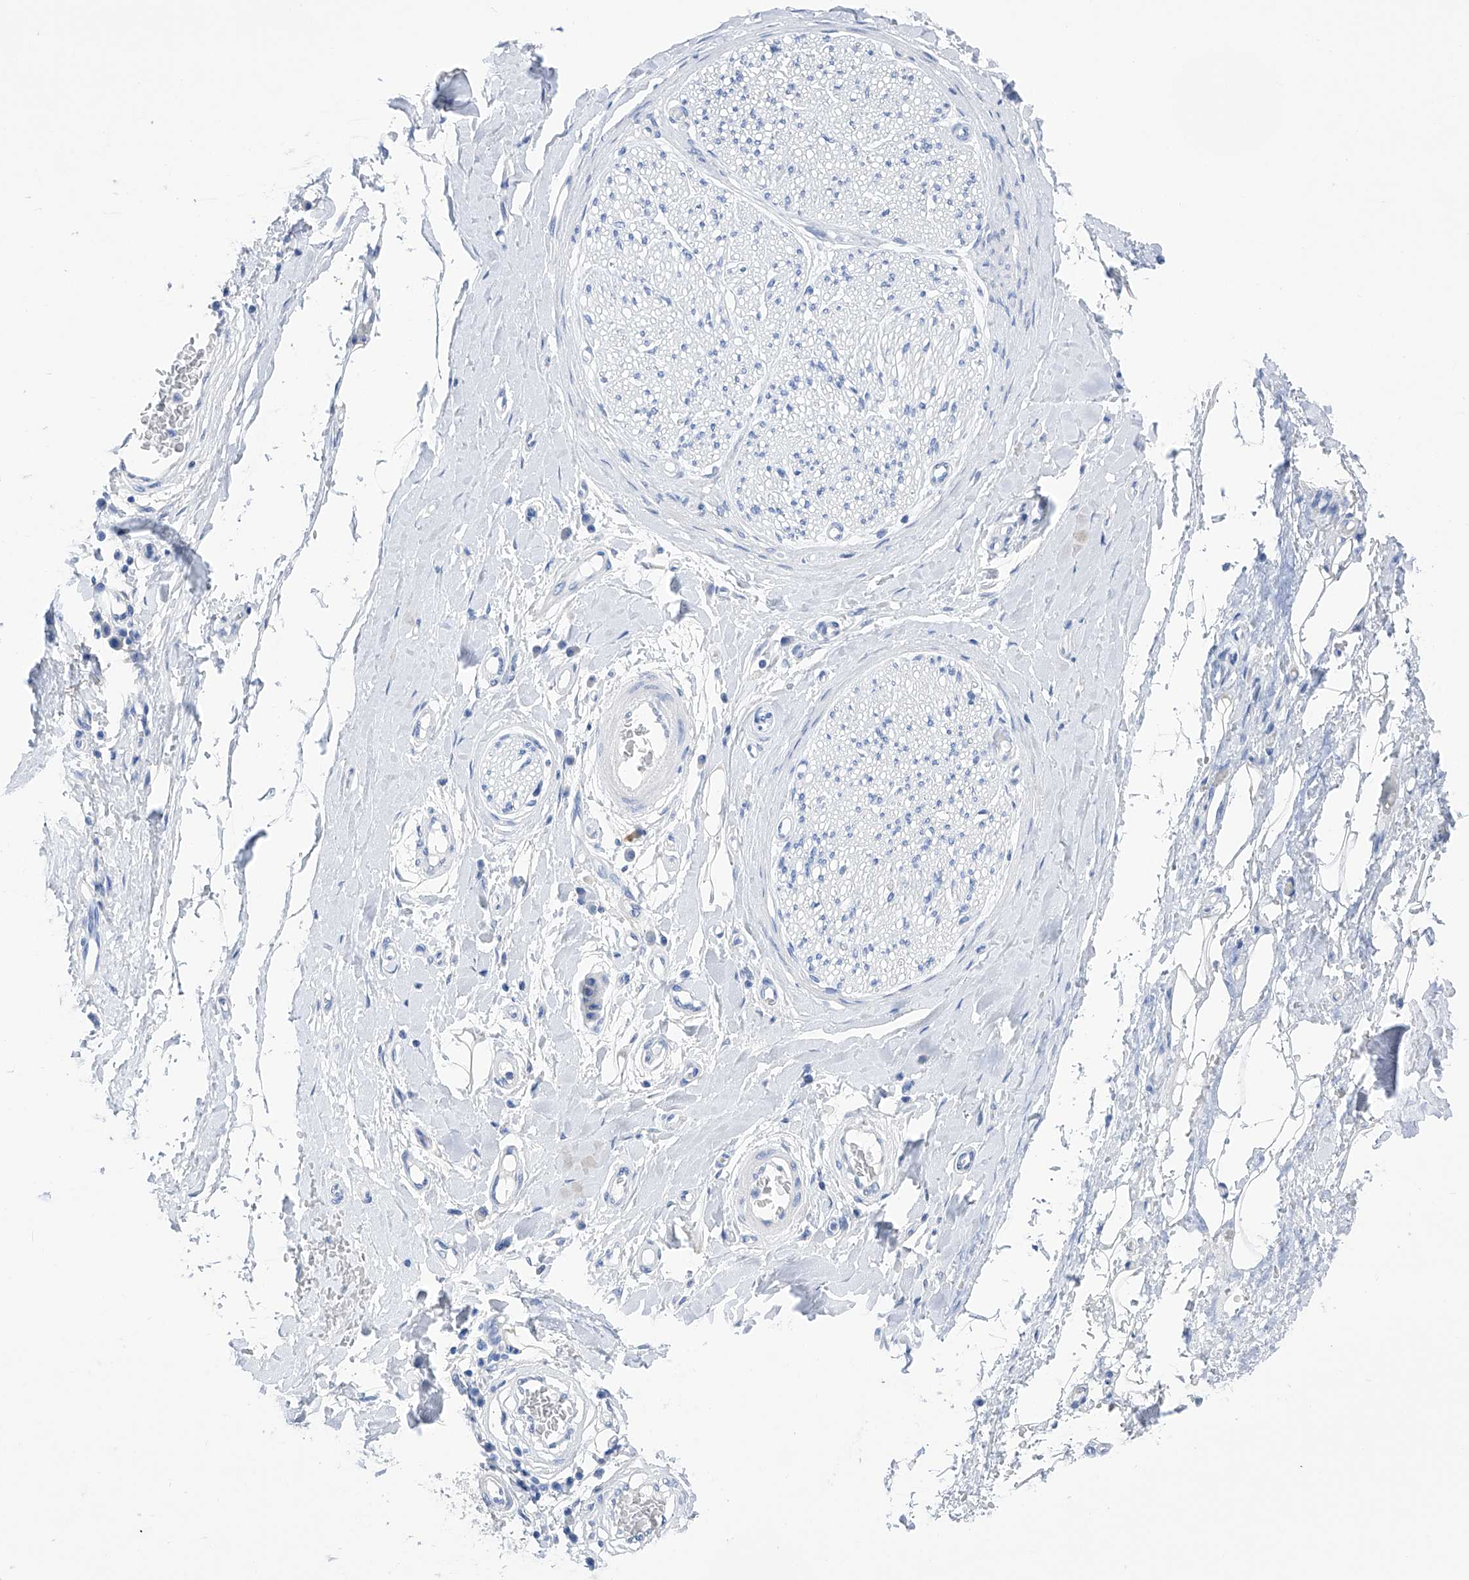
{"staining": {"intensity": "negative", "quantity": "none", "location": "none"}, "tissue": "adipose tissue", "cell_type": "Adipocytes", "image_type": "normal", "snomed": [{"axis": "morphology", "description": "Normal tissue, NOS"}, {"axis": "morphology", "description": "Adenocarcinoma, NOS"}, {"axis": "topography", "description": "Esophagus"}, {"axis": "topography", "description": "Stomach, upper"}, {"axis": "topography", "description": "Peripheral nerve tissue"}], "caption": "The histopathology image demonstrates no staining of adipocytes in unremarkable adipose tissue. Nuclei are stained in blue.", "gene": "FLG", "patient": {"sex": "male", "age": 62}}